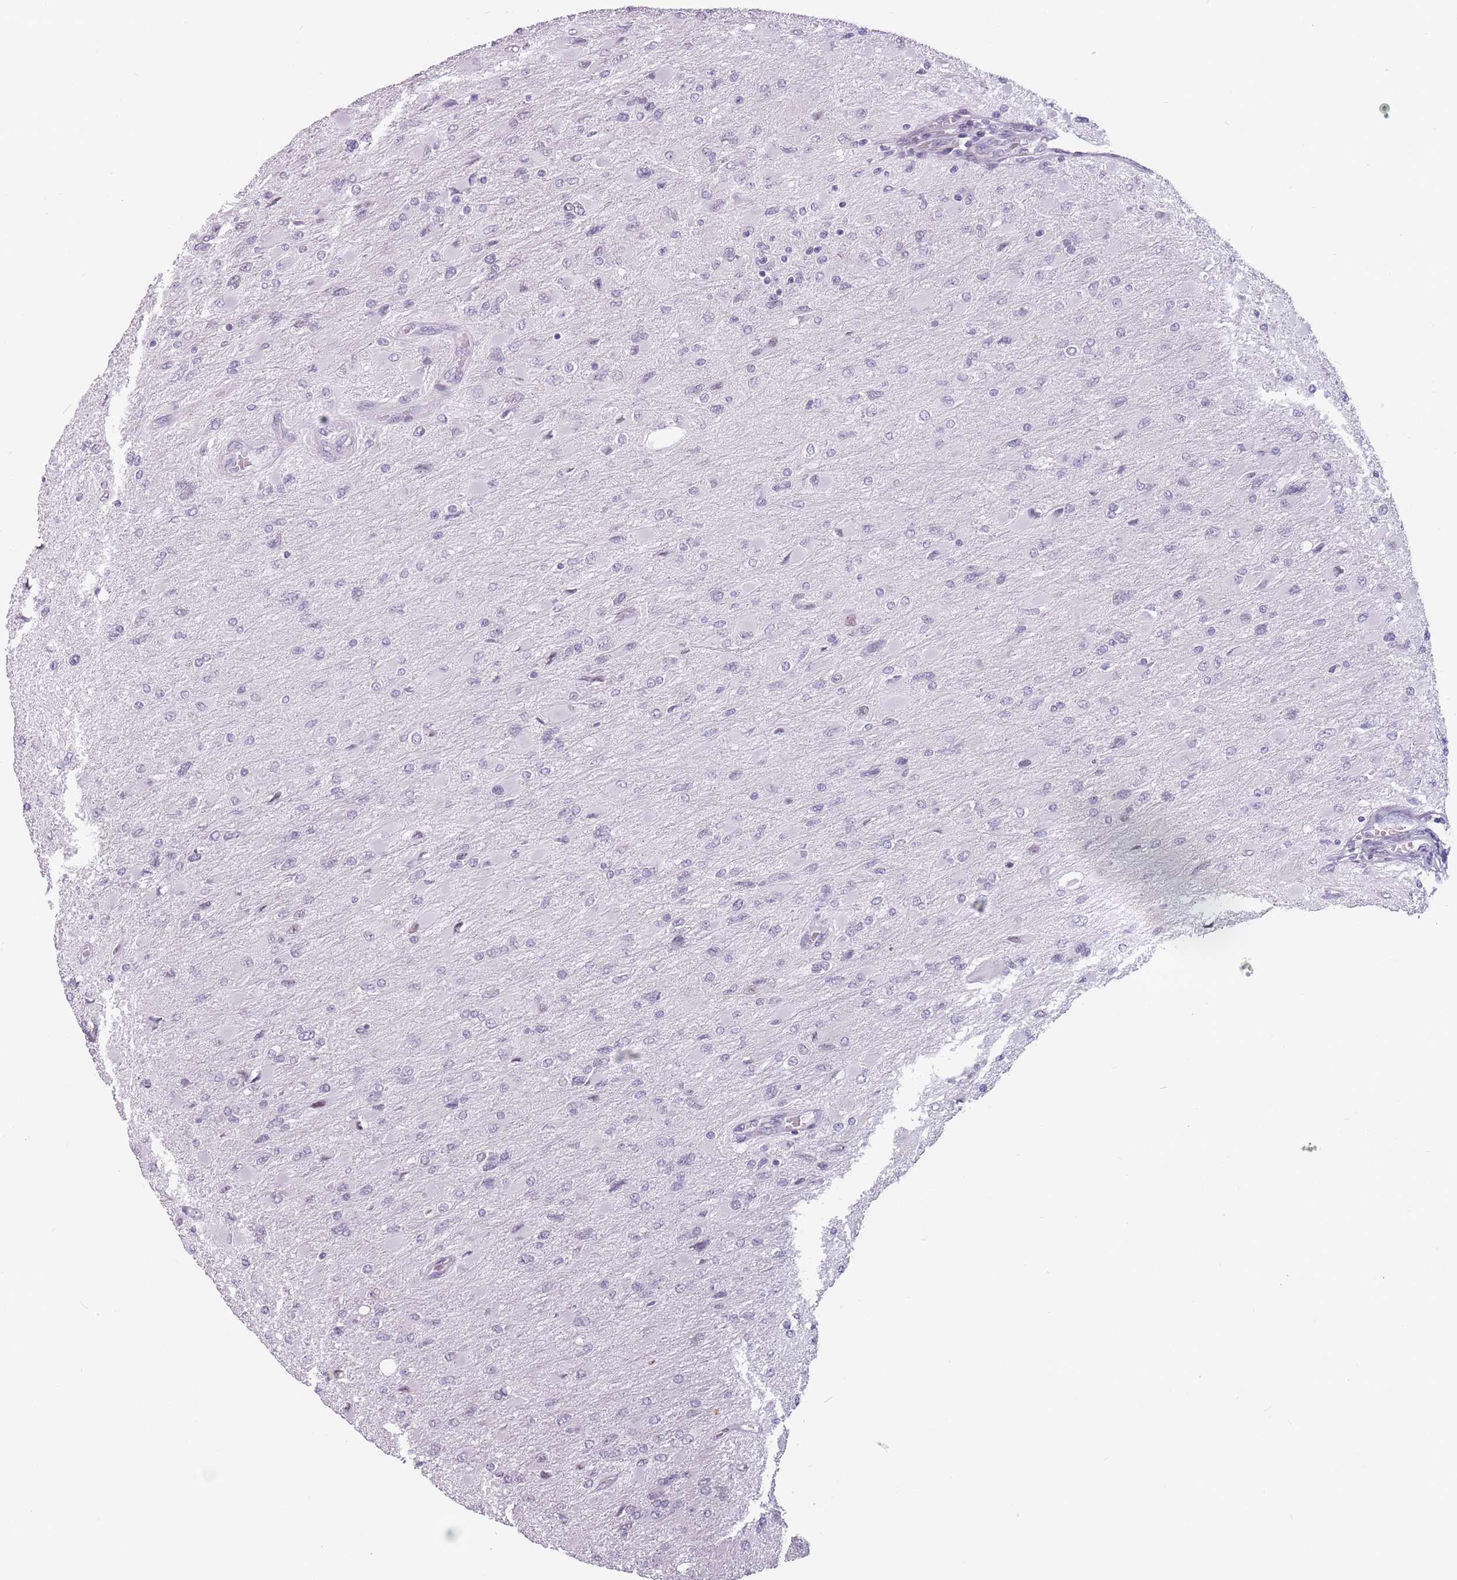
{"staining": {"intensity": "negative", "quantity": "none", "location": "none"}, "tissue": "glioma", "cell_type": "Tumor cells", "image_type": "cancer", "snomed": [{"axis": "morphology", "description": "Glioma, malignant, High grade"}, {"axis": "topography", "description": "Cerebral cortex"}], "caption": "Immunohistochemistry (IHC) of malignant glioma (high-grade) demonstrates no expression in tumor cells.", "gene": "PTCHD1", "patient": {"sex": "female", "age": 36}}